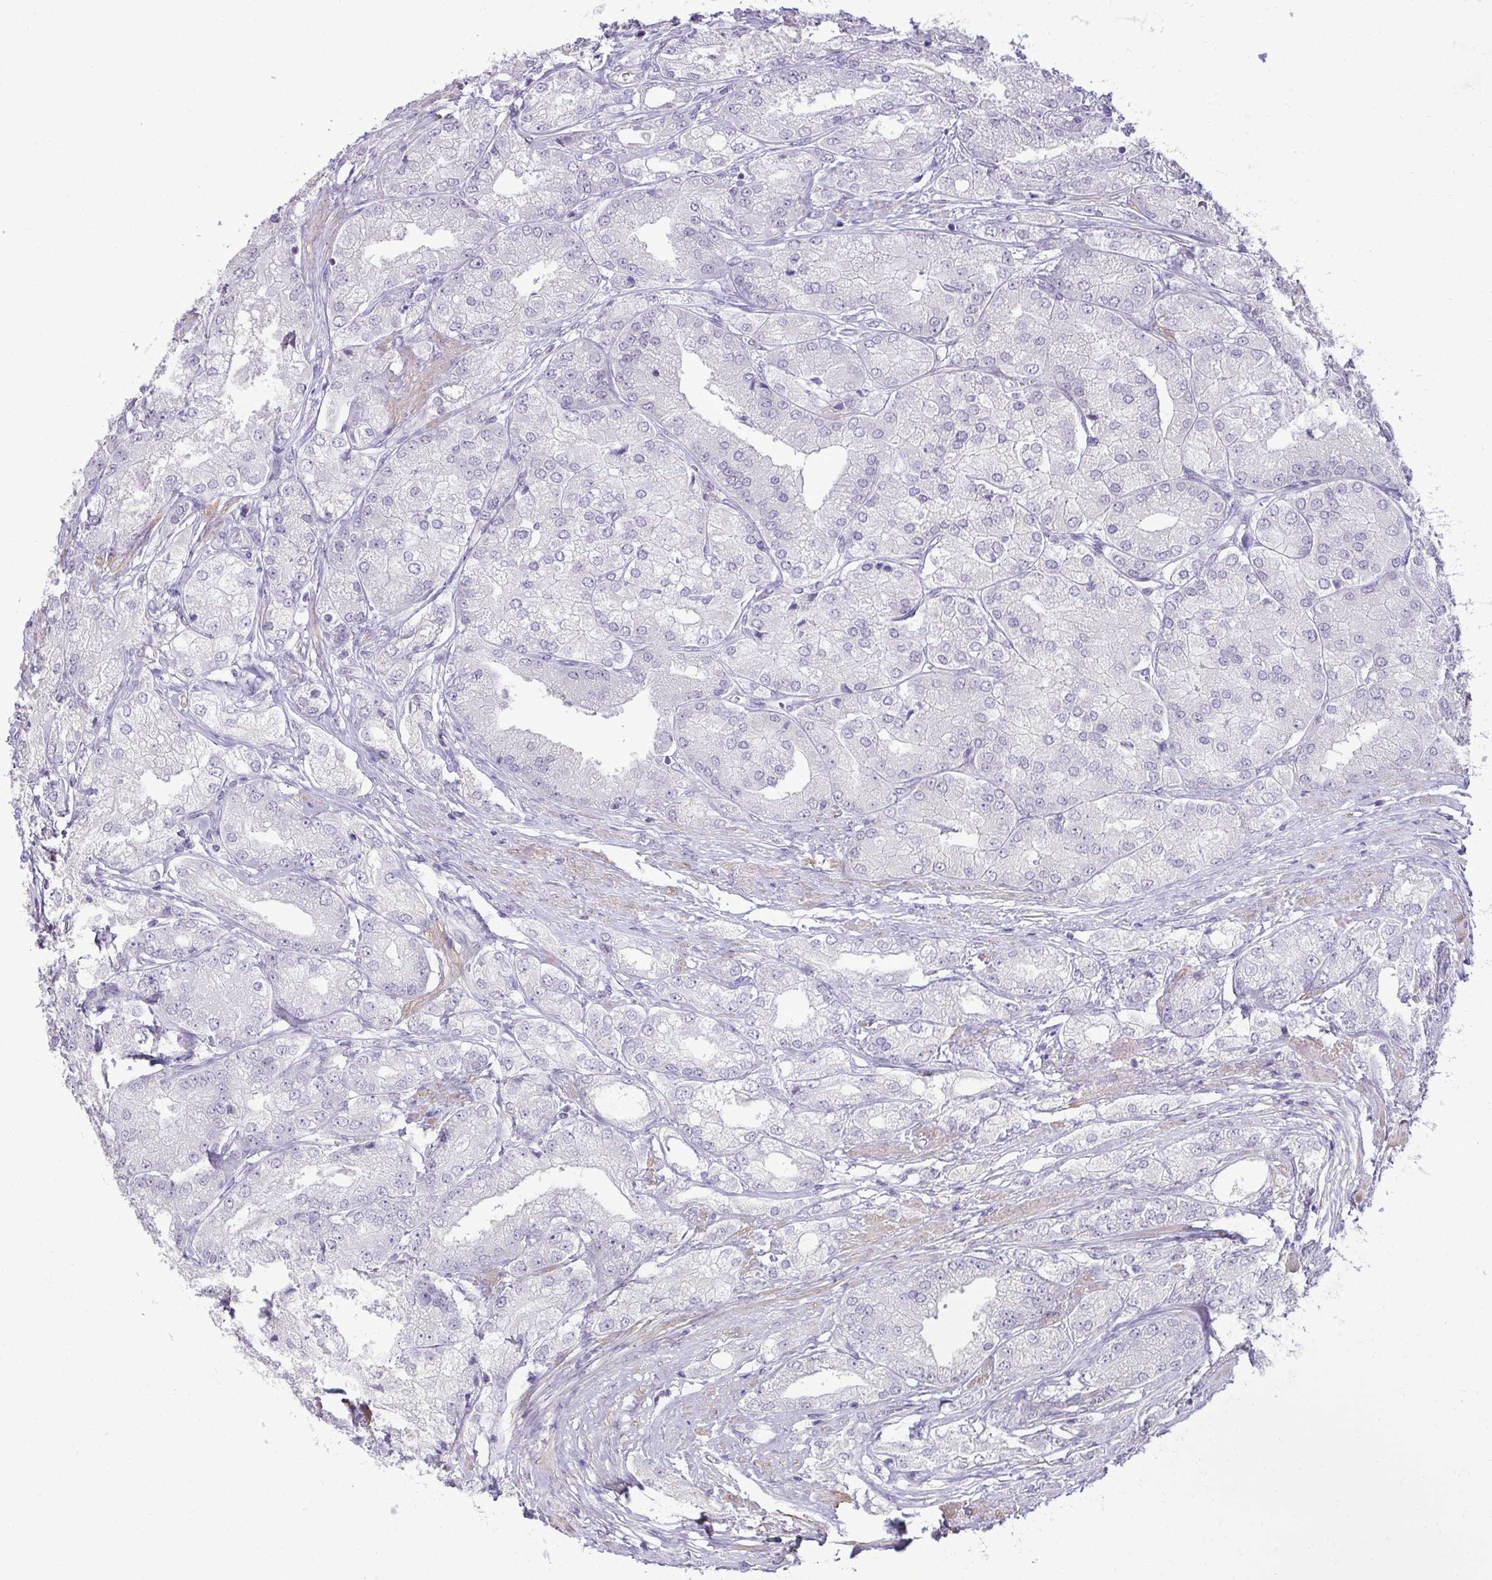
{"staining": {"intensity": "negative", "quantity": "none", "location": "none"}, "tissue": "prostate cancer", "cell_type": "Tumor cells", "image_type": "cancer", "snomed": [{"axis": "morphology", "description": "Adenocarcinoma, High grade"}, {"axis": "topography", "description": "Prostate"}], "caption": "This histopathology image is of high-grade adenocarcinoma (prostate) stained with immunohistochemistry (IHC) to label a protein in brown with the nuclei are counter-stained blue. There is no expression in tumor cells.", "gene": "SLC30A3", "patient": {"sex": "male", "age": 61}}